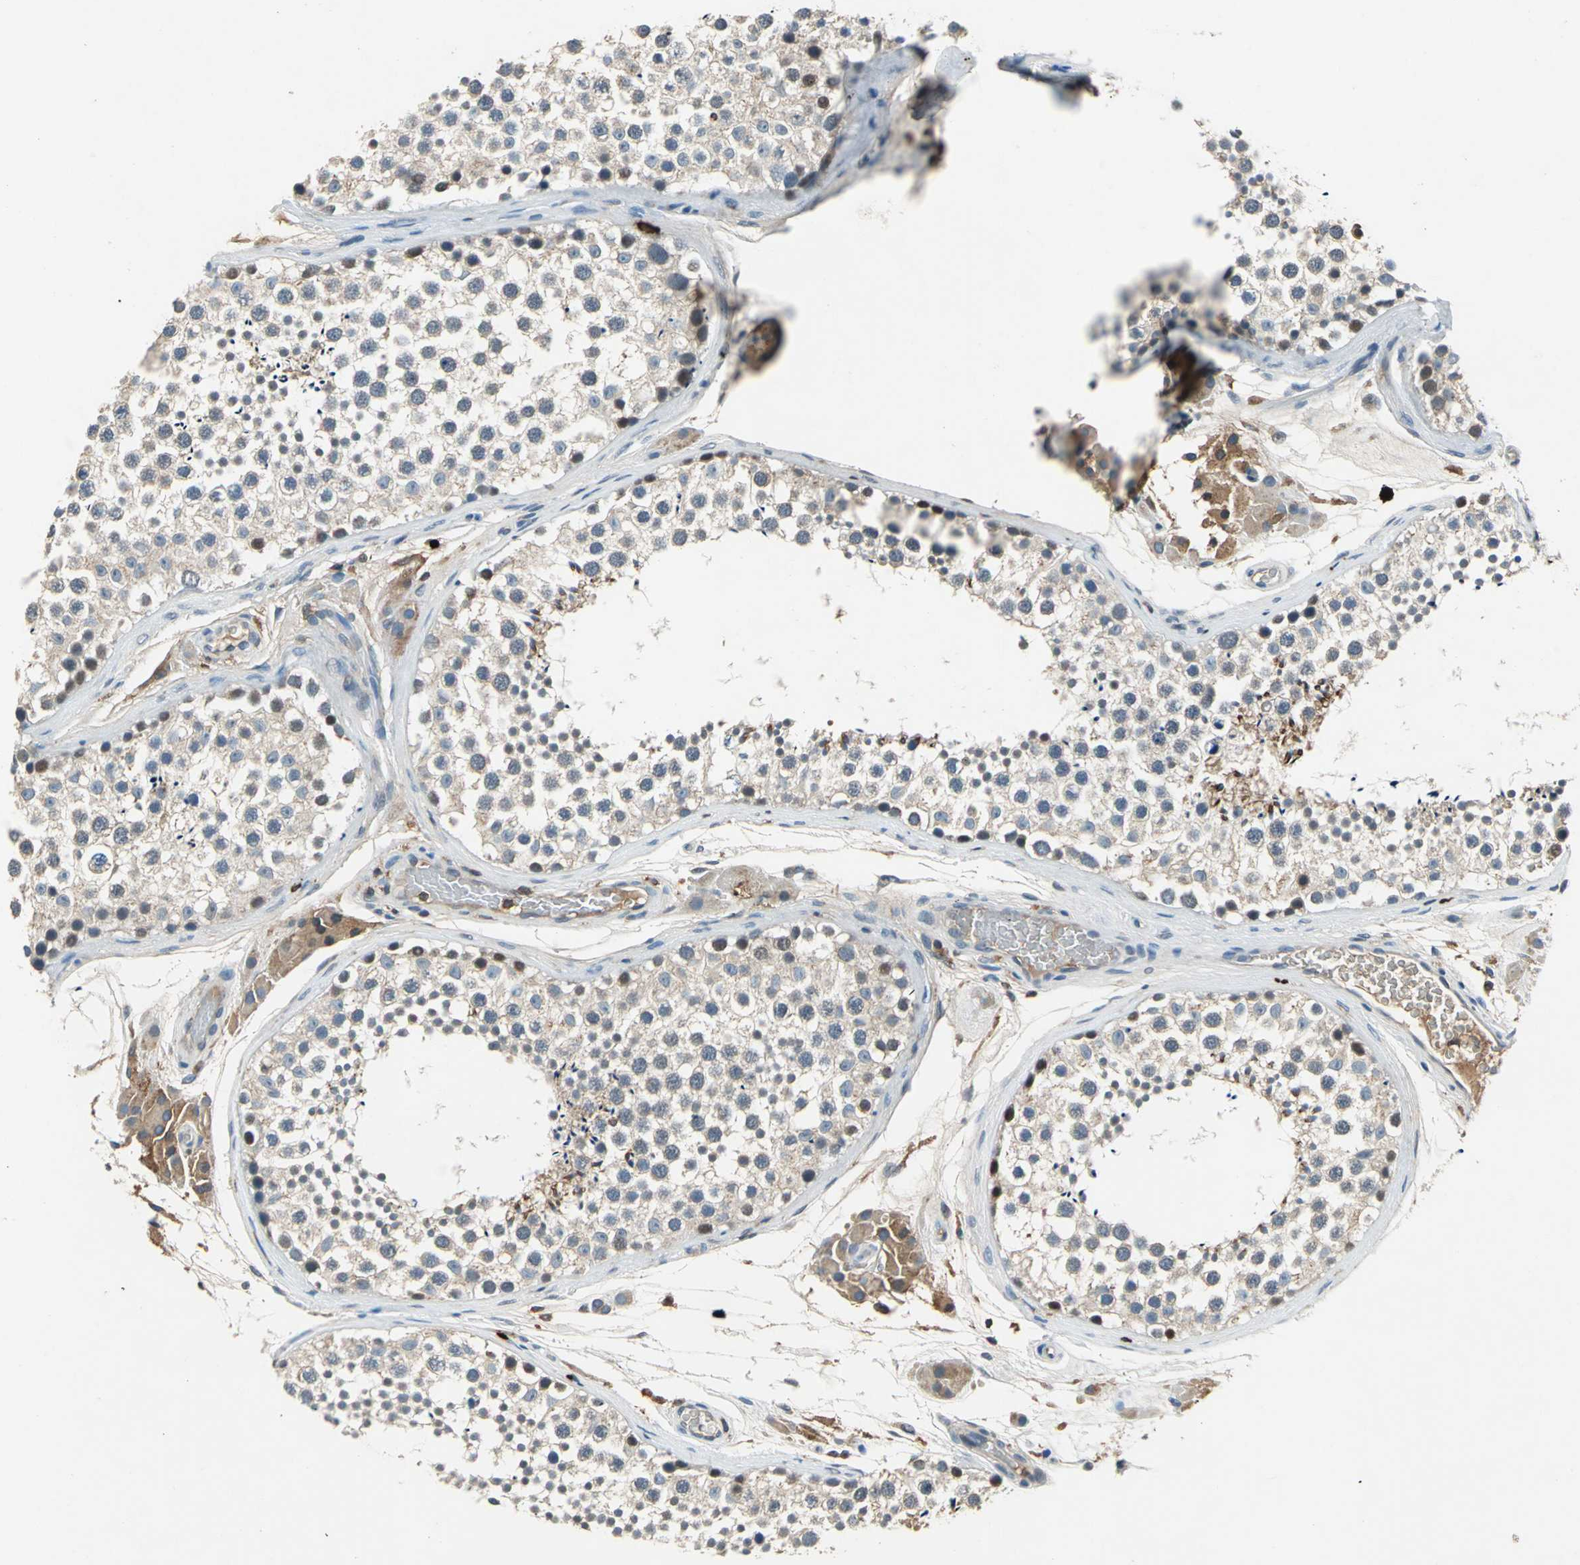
{"staining": {"intensity": "weak", "quantity": ">75%", "location": "cytoplasmic/membranous"}, "tissue": "testis", "cell_type": "Cells in seminiferous ducts", "image_type": "normal", "snomed": [{"axis": "morphology", "description": "Normal tissue, NOS"}, {"axis": "topography", "description": "Testis"}], "caption": "A low amount of weak cytoplasmic/membranous positivity is identified in about >75% of cells in seminiferous ducts in normal testis. (Stains: DAB (3,3'-diaminobenzidine) in brown, nuclei in blue, Microscopy: brightfield microscopy at high magnification).", "gene": "SLC19A2", "patient": {"sex": "male", "age": 46}}